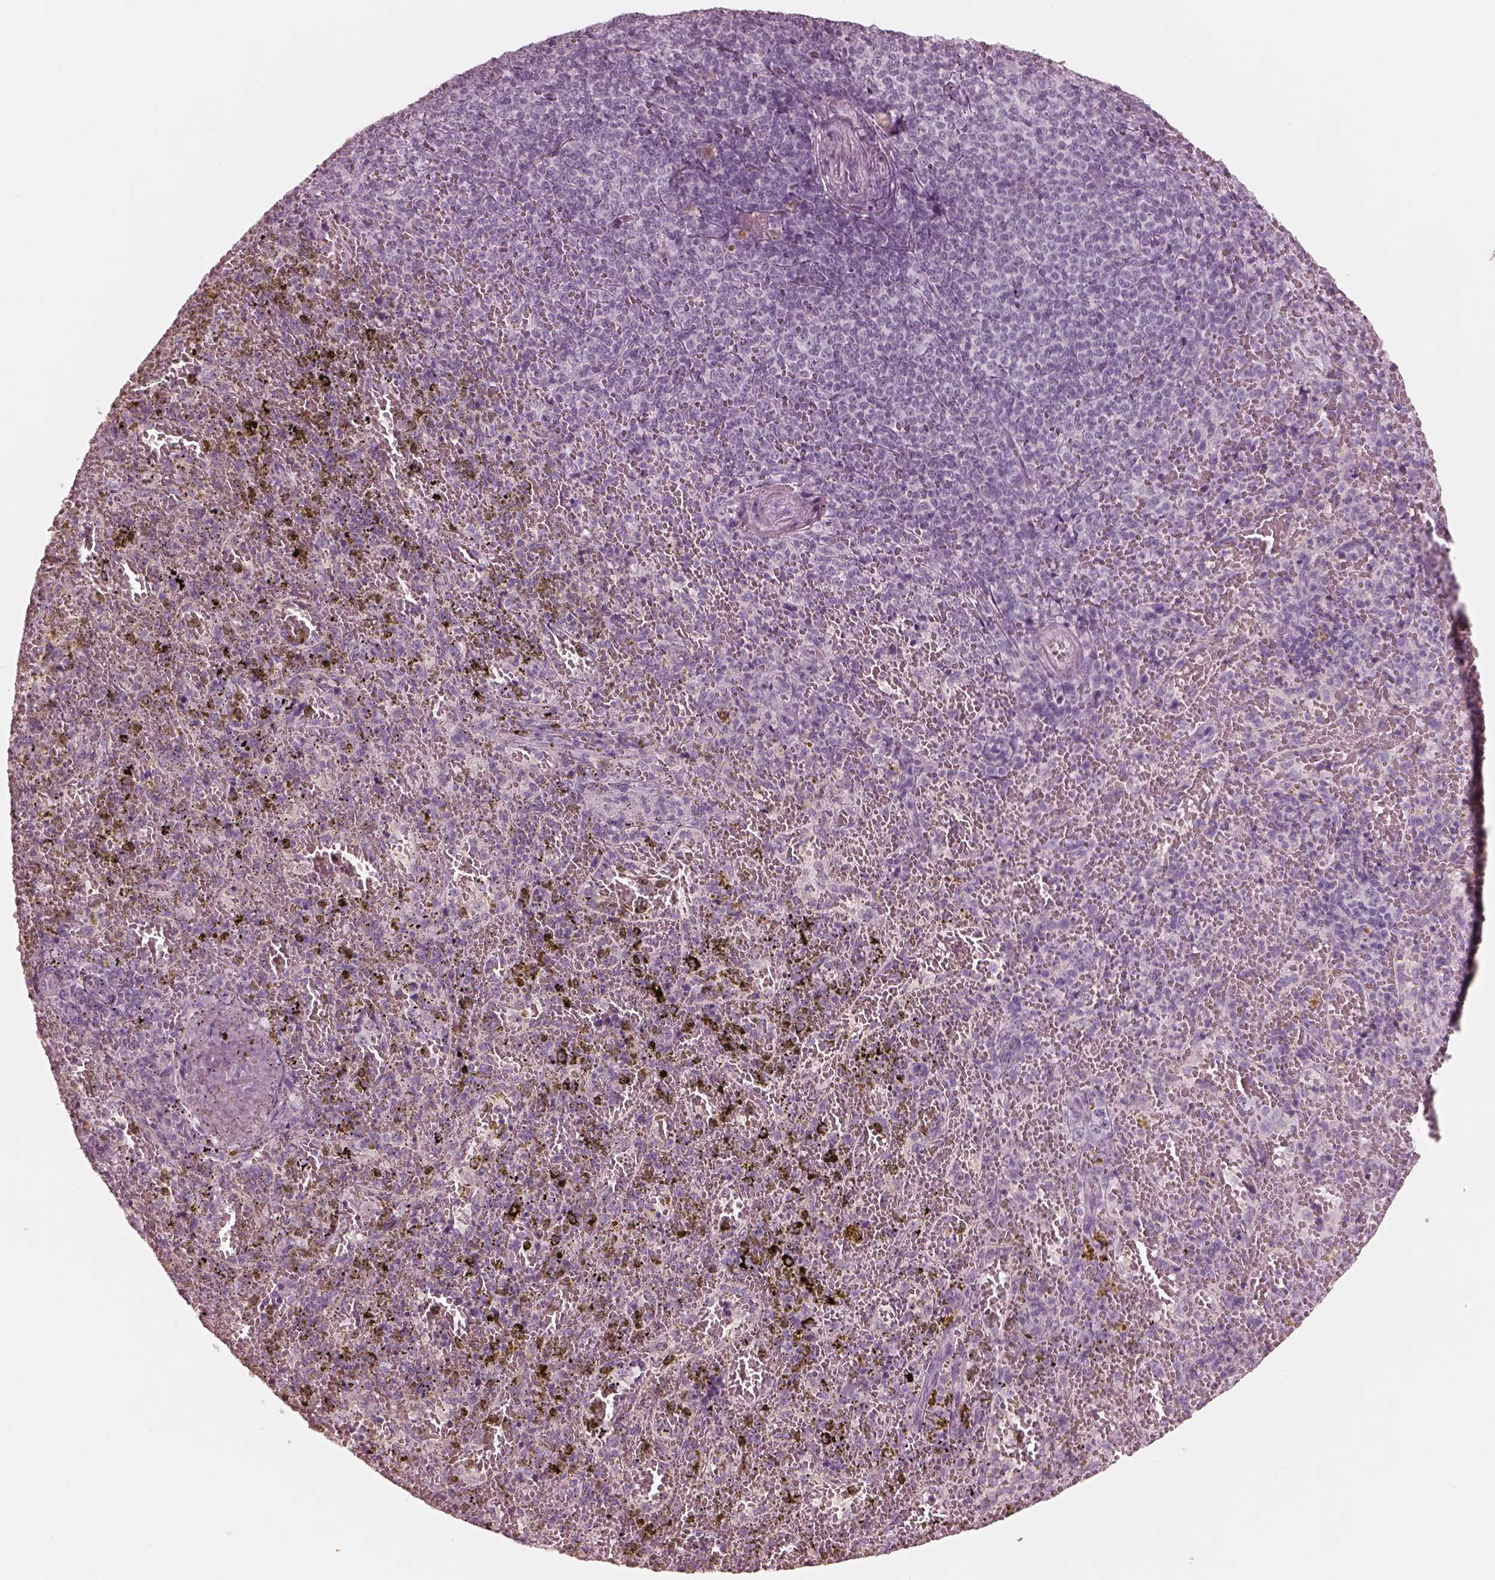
{"staining": {"intensity": "negative", "quantity": "none", "location": "none"}, "tissue": "spleen", "cell_type": "Cells in red pulp", "image_type": "normal", "snomed": [{"axis": "morphology", "description": "Normal tissue, NOS"}, {"axis": "topography", "description": "Spleen"}], "caption": "This is an immunohistochemistry photomicrograph of benign human spleen. There is no staining in cells in red pulp.", "gene": "PON3", "patient": {"sex": "female", "age": 50}}